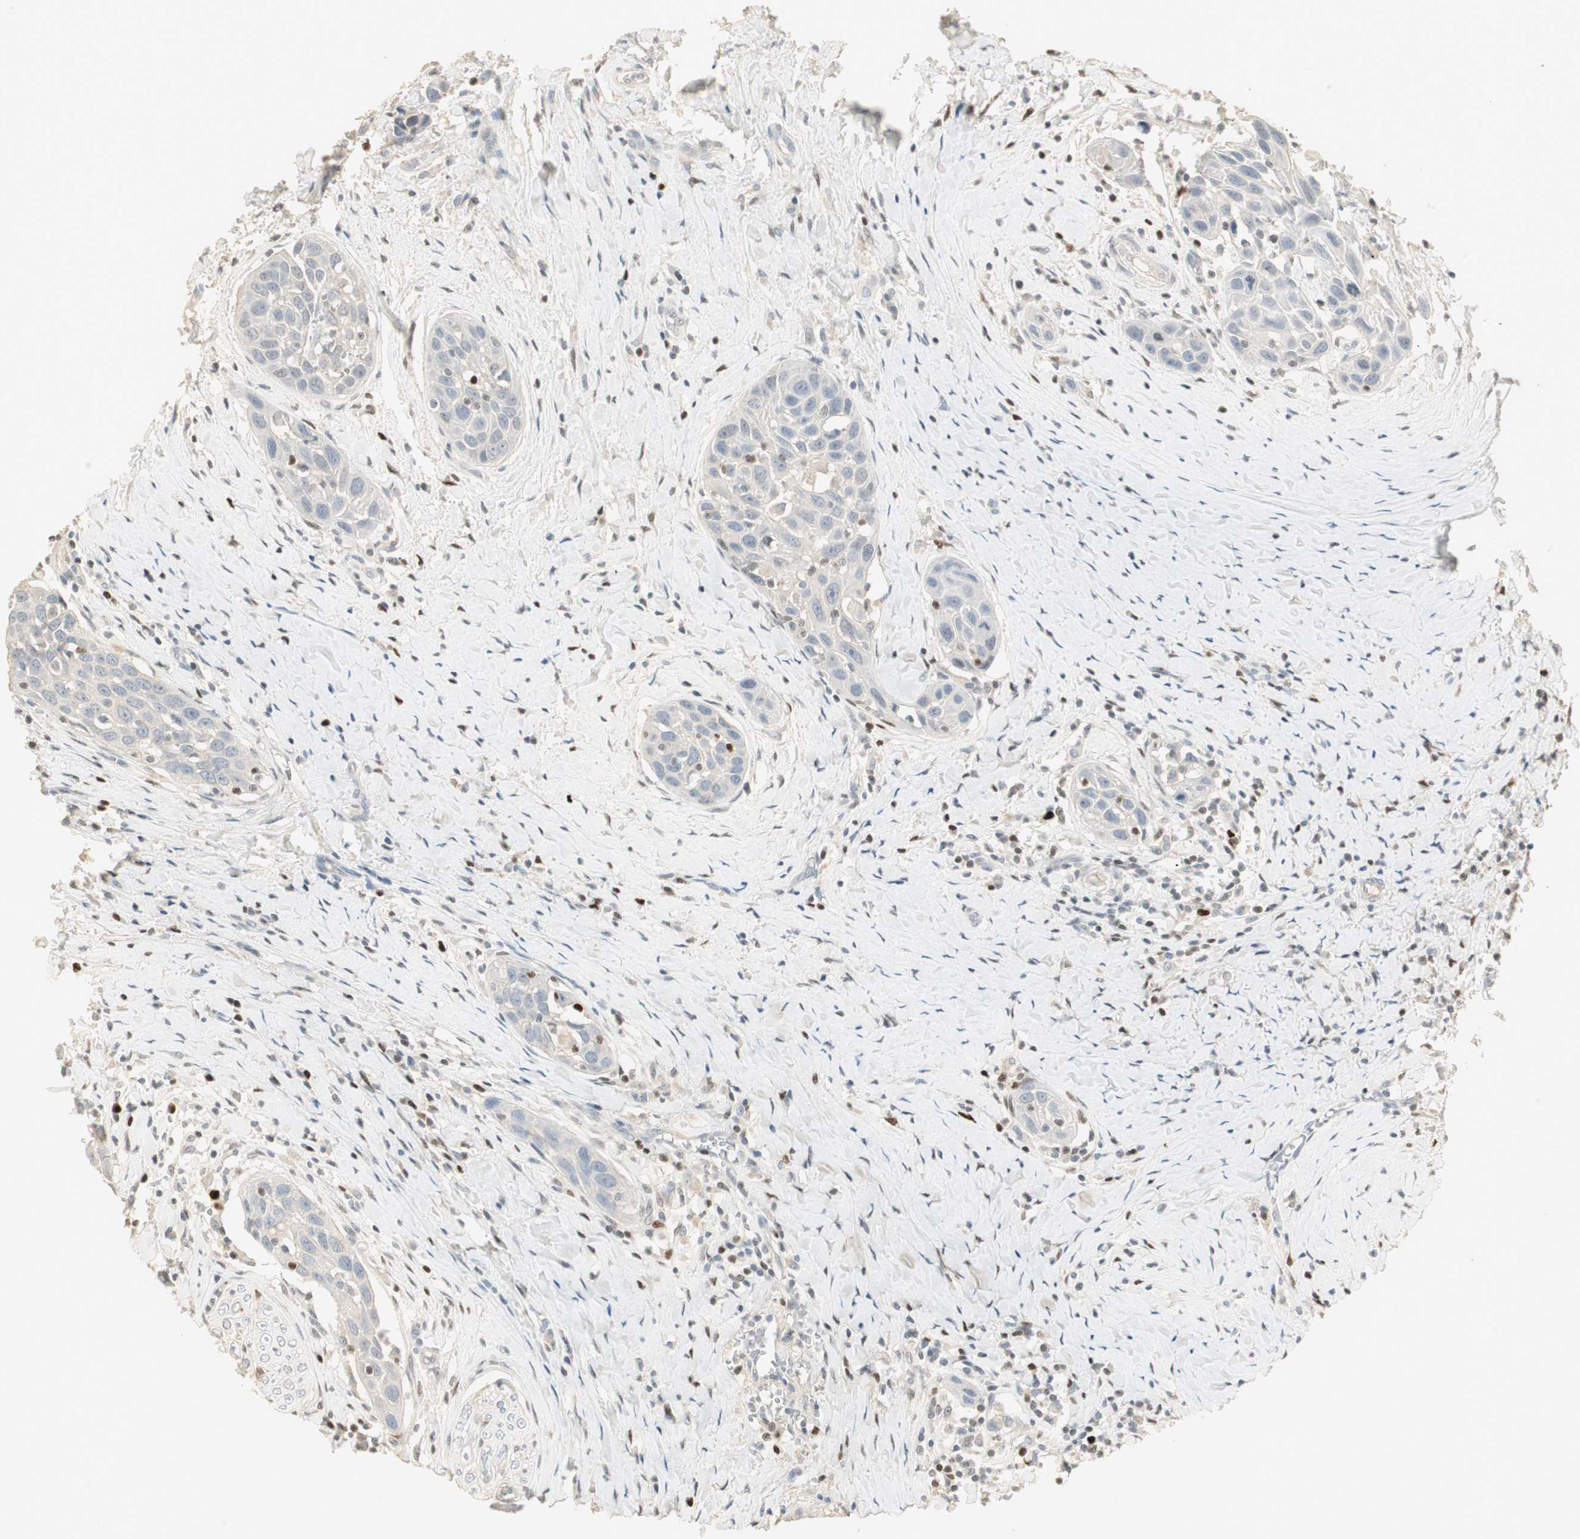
{"staining": {"intensity": "negative", "quantity": "none", "location": "none"}, "tissue": "head and neck cancer", "cell_type": "Tumor cells", "image_type": "cancer", "snomed": [{"axis": "morphology", "description": "Normal tissue, NOS"}, {"axis": "morphology", "description": "Squamous cell carcinoma, NOS"}, {"axis": "topography", "description": "Oral tissue"}, {"axis": "topography", "description": "Head-Neck"}], "caption": "A high-resolution image shows IHC staining of head and neck squamous cell carcinoma, which shows no significant positivity in tumor cells. (DAB (3,3'-diaminobenzidine) IHC, high magnification).", "gene": "RUNX2", "patient": {"sex": "female", "age": 50}}